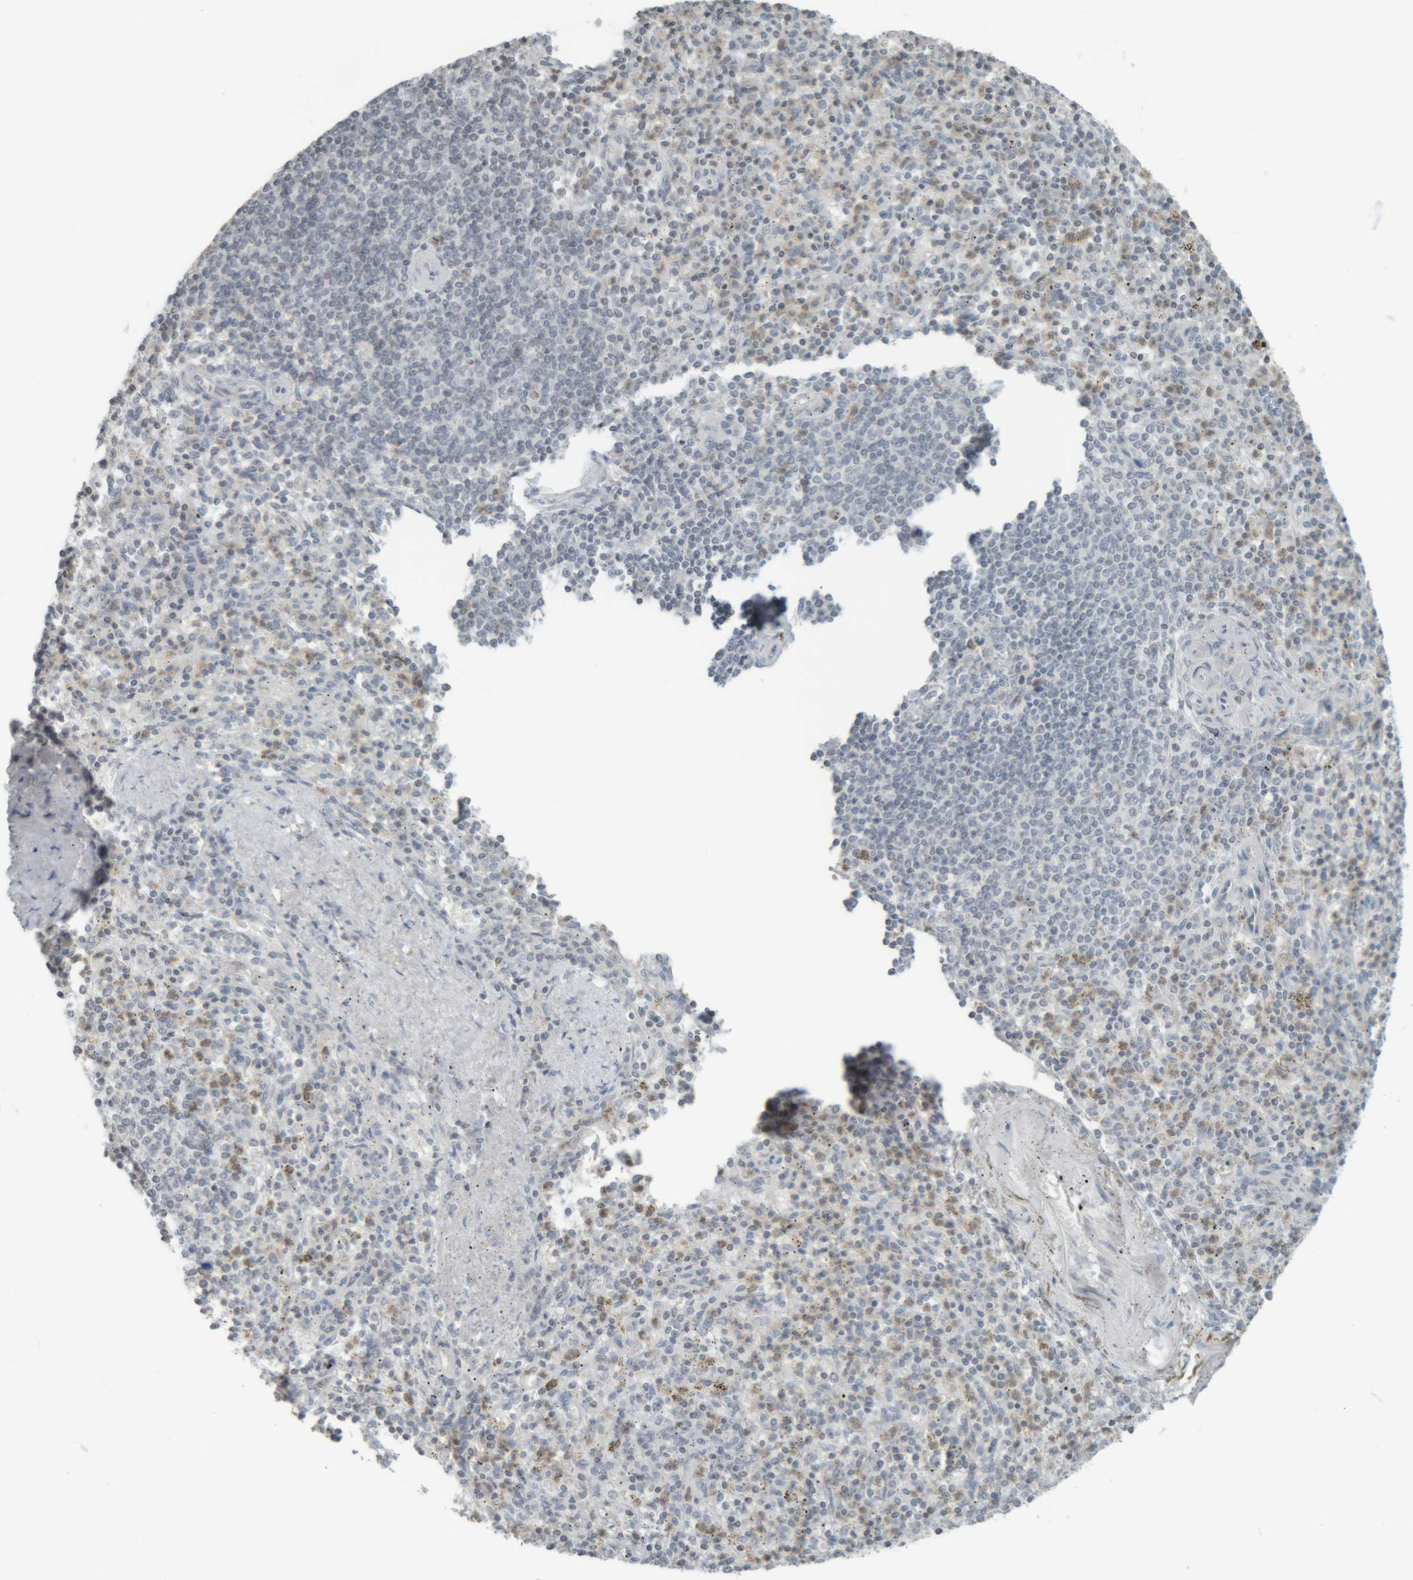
{"staining": {"intensity": "weak", "quantity": "<25%", "location": "cytoplasmic/membranous"}, "tissue": "spleen", "cell_type": "Cells in red pulp", "image_type": "normal", "snomed": [{"axis": "morphology", "description": "Normal tissue, NOS"}, {"axis": "topography", "description": "Spleen"}], "caption": "An IHC histopathology image of normal spleen is shown. There is no staining in cells in red pulp of spleen. (DAB immunohistochemistry (IHC), high magnification).", "gene": "RPF1", "patient": {"sex": "male", "age": 72}}